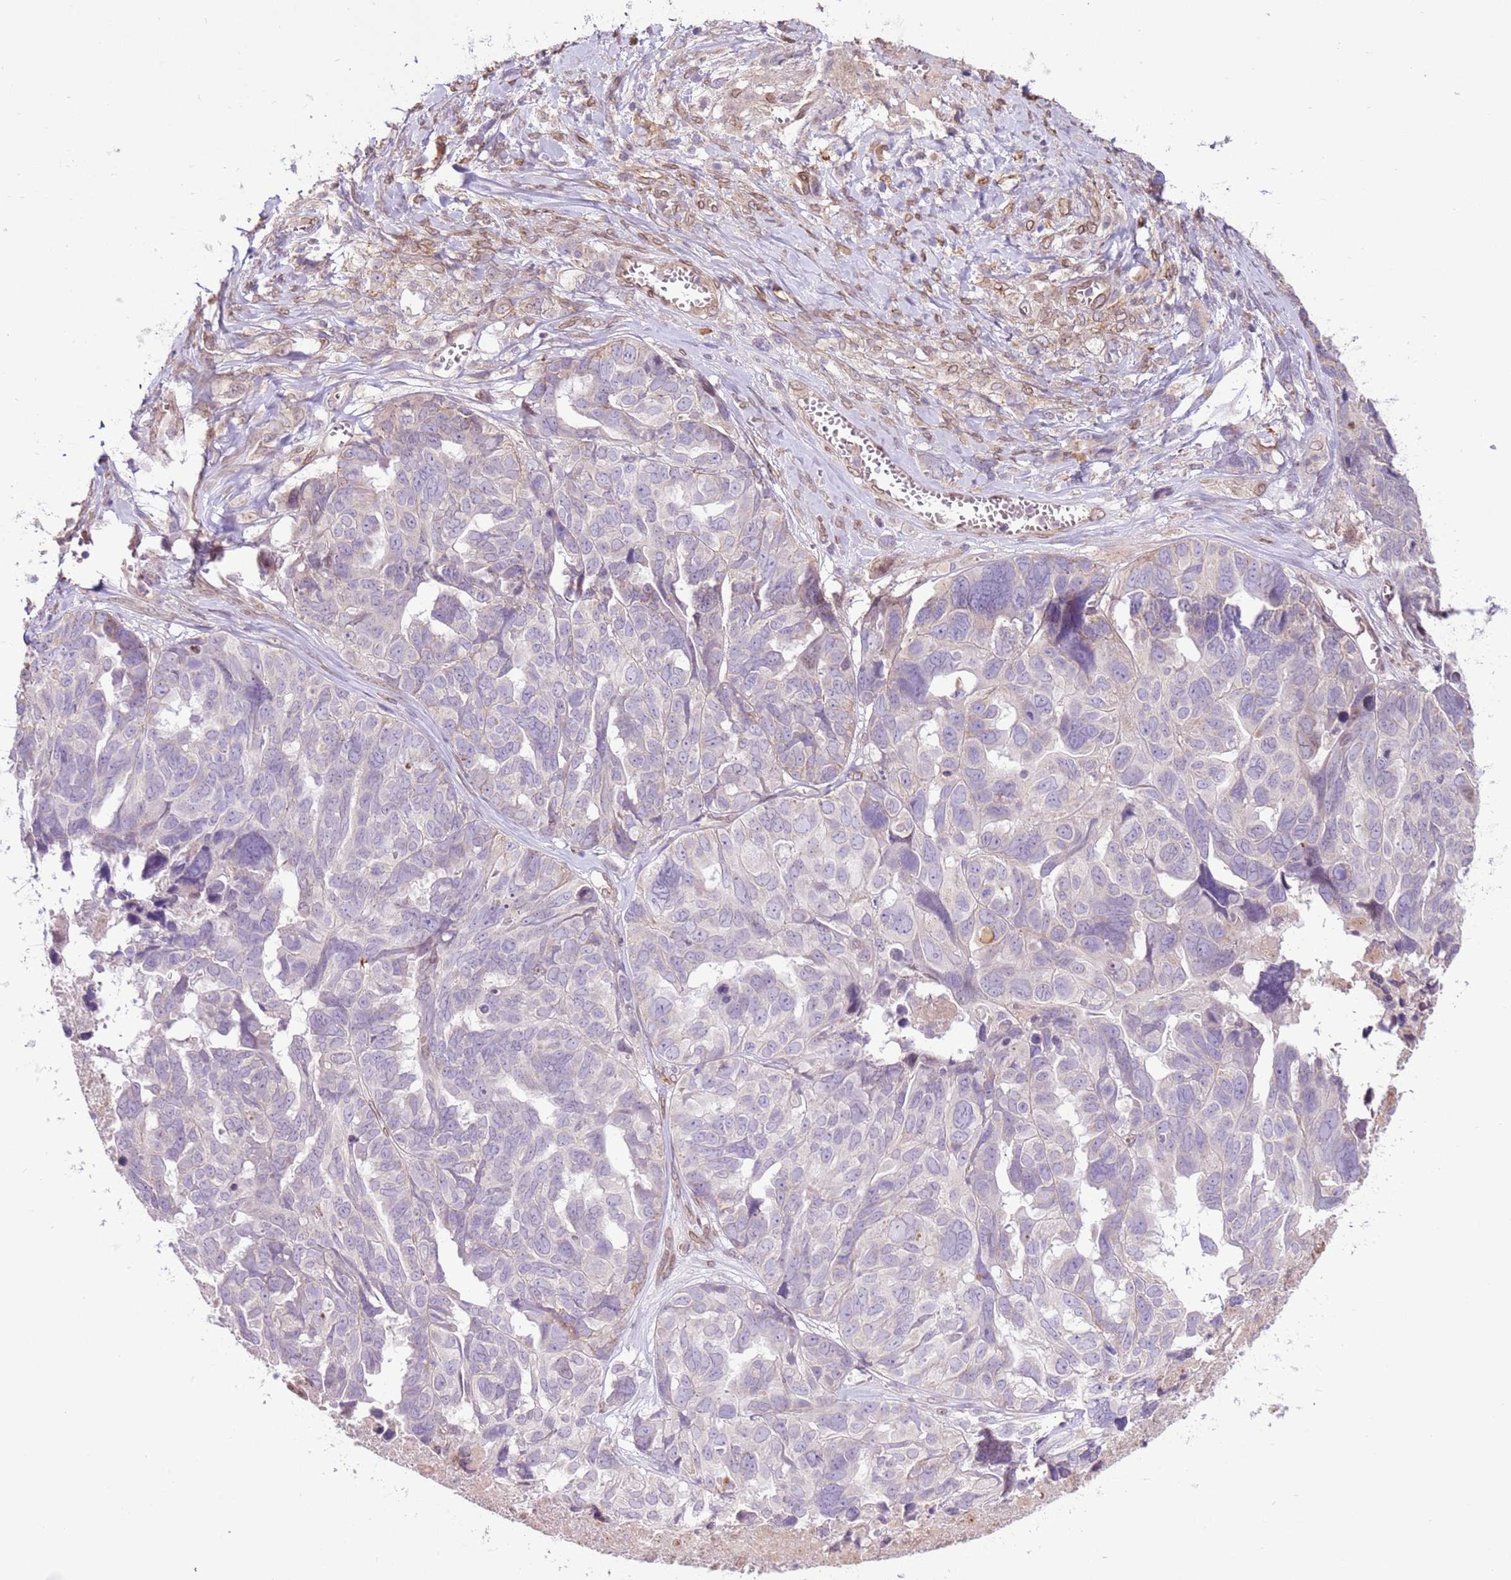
{"staining": {"intensity": "negative", "quantity": "none", "location": "none"}, "tissue": "ovarian cancer", "cell_type": "Tumor cells", "image_type": "cancer", "snomed": [{"axis": "morphology", "description": "Cystadenocarcinoma, serous, NOS"}, {"axis": "topography", "description": "Ovary"}], "caption": "An immunohistochemistry image of serous cystadenocarcinoma (ovarian) is shown. There is no staining in tumor cells of serous cystadenocarcinoma (ovarian).", "gene": "TMEM47", "patient": {"sex": "female", "age": 79}}